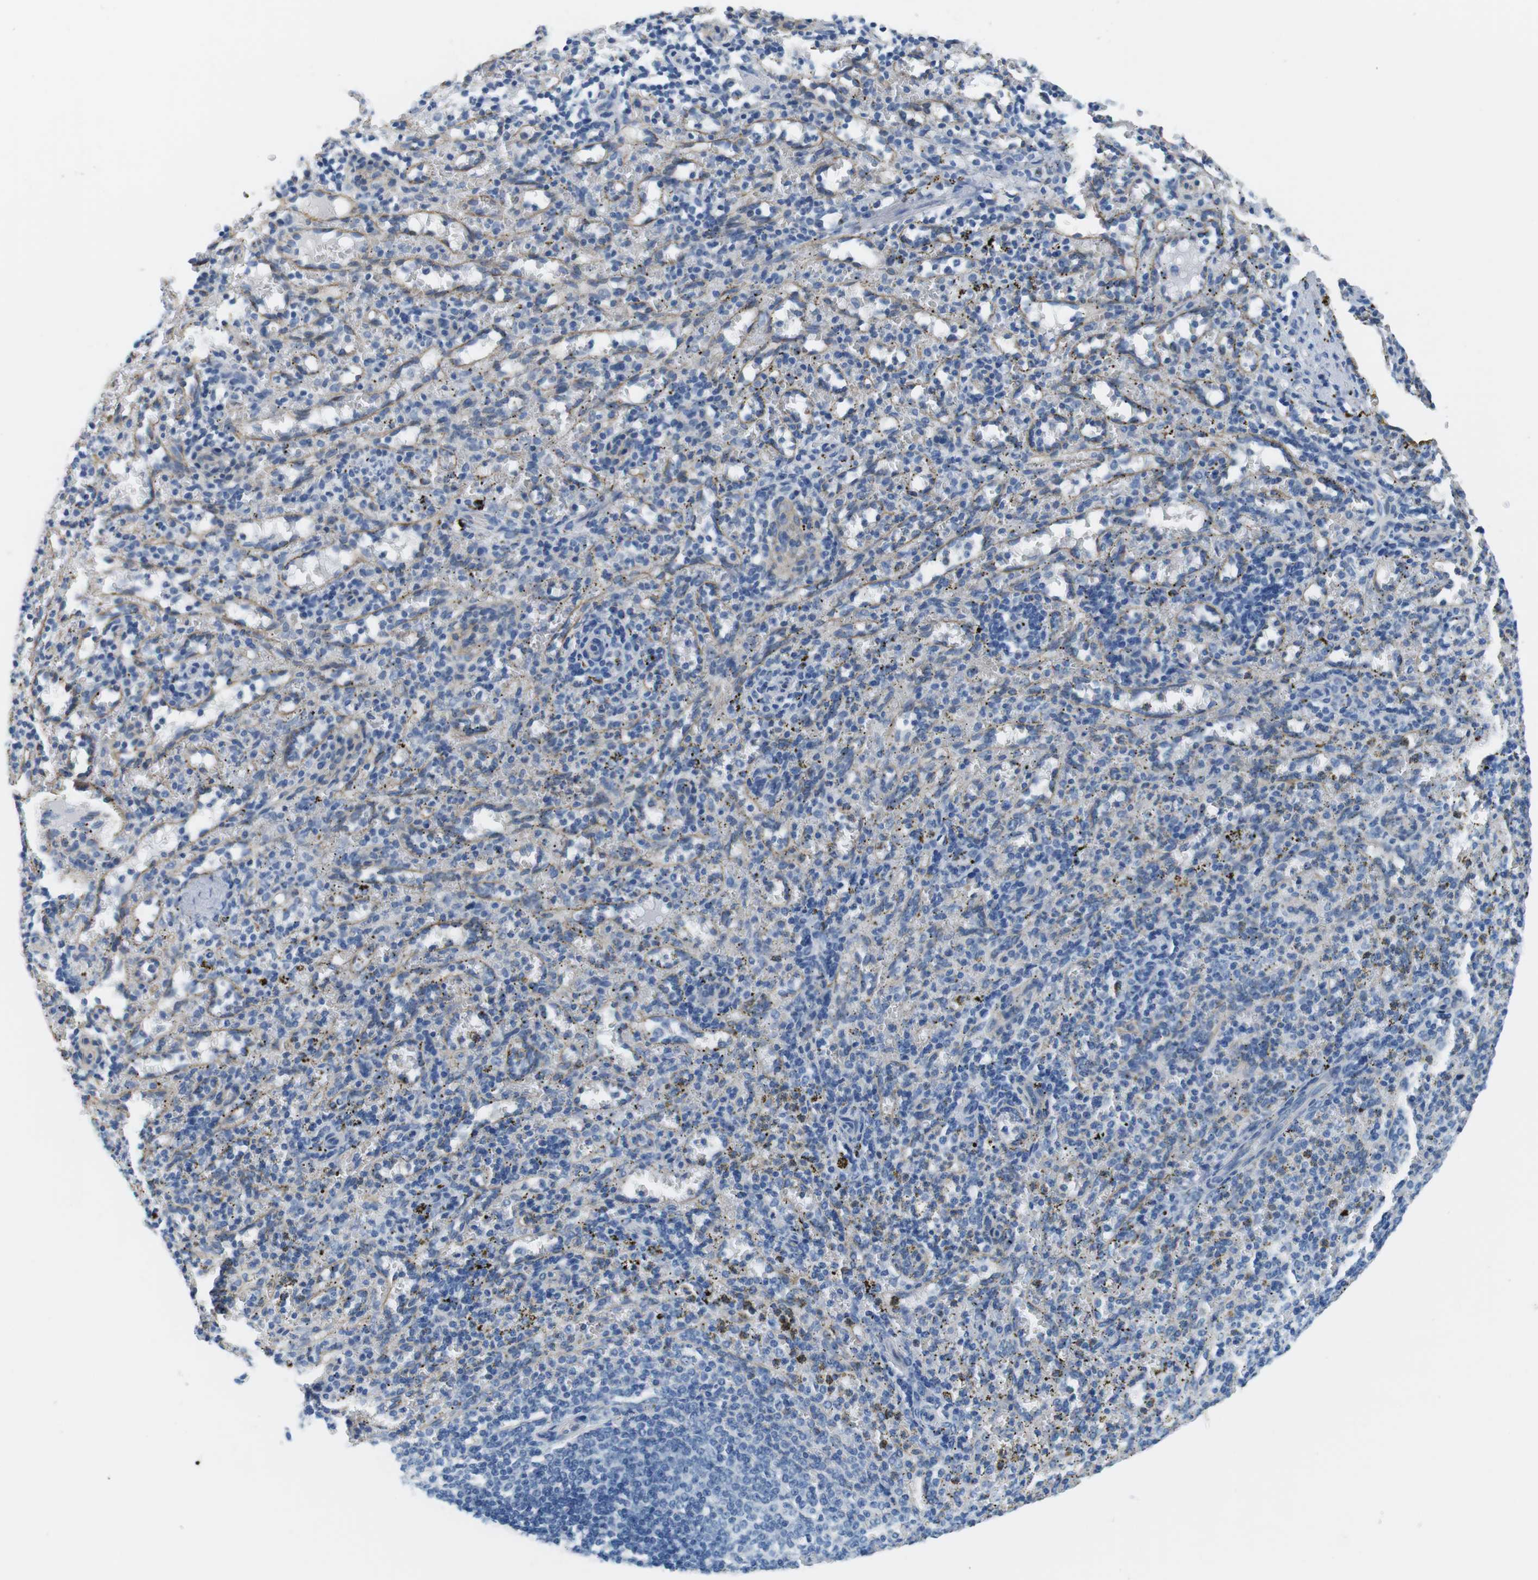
{"staining": {"intensity": "negative", "quantity": "none", "location": "none"}, "tissue": "spleen", "cell_type": "Cells in red pulp", "image_type": "normal", "snomed": [{"axis": "morphology", "description": "Normal tissue, NOS"}, {"axis": "topography", "description": "Spleen"}], "caption": "Protein analysis of unremarkable spleen demonstrates no significant staining in cells in red pulp.", "gene": "SLC6A6", "patient": {"sex": "female", "age": 10}}